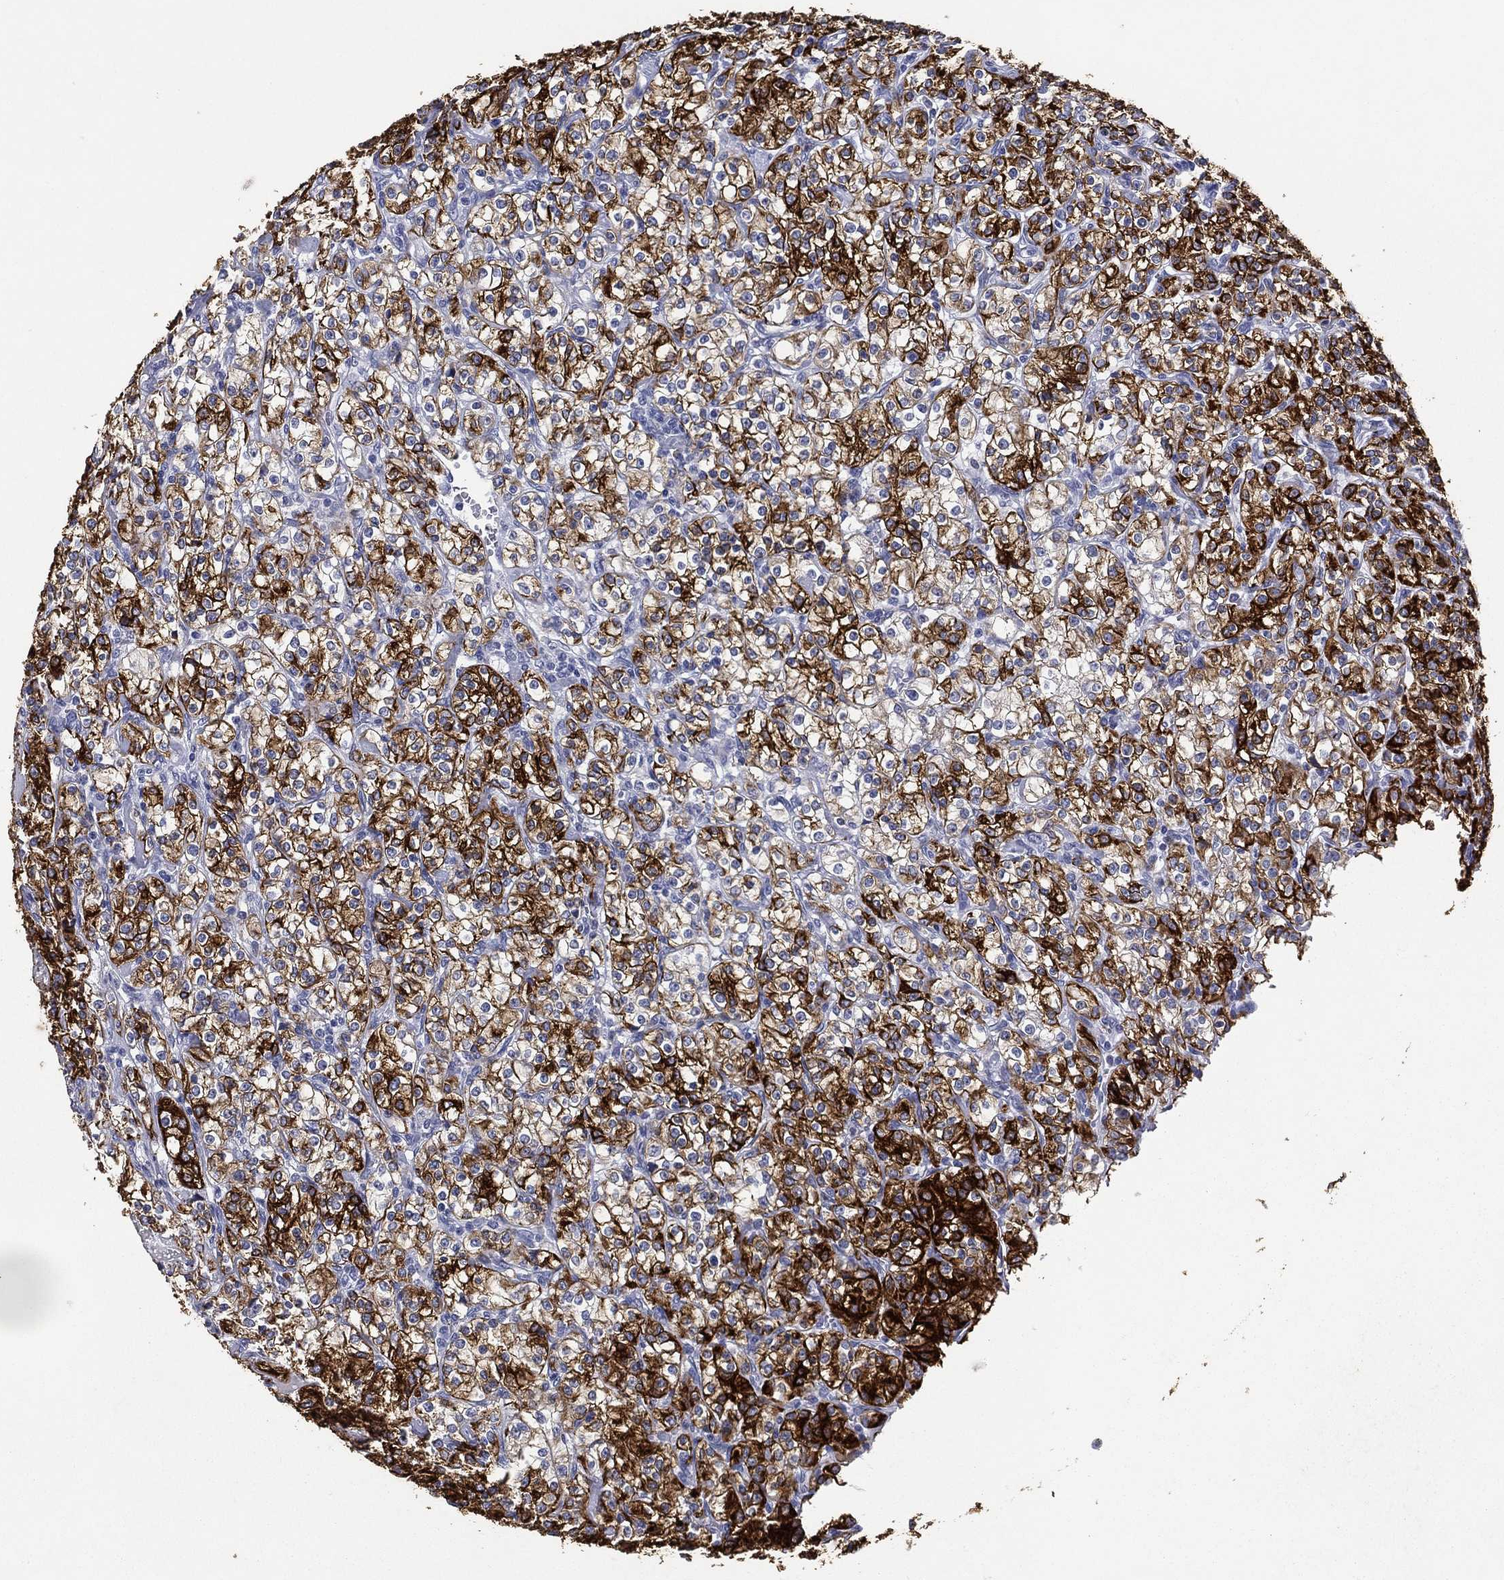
{"staining": {"intensity": "strong", "quantity": ">75%", "location": "cytoplasmic/membranous"}, "tissue": "renal cancer", "cell_type": "Tumor cells", "image_type": "cancer", "snomed": [{"axis": "morphology", "description": "Adenocarcinoma, NOS"}, {"axis": "topography", "description": "Kidney"}], "caption": "Immunohistochemical staining of human renal cancer reveals strong cytoplasmic/membranous protein positivity in approximately >75% of tumor cells. The staining was performed using DAB to visualize the protein expression in brown, while the nuclei were stained in blue with hematoxylin (Magnification: 20x).", "gene": "KRT7", "patient": {"sex": "male", "age": 77}}